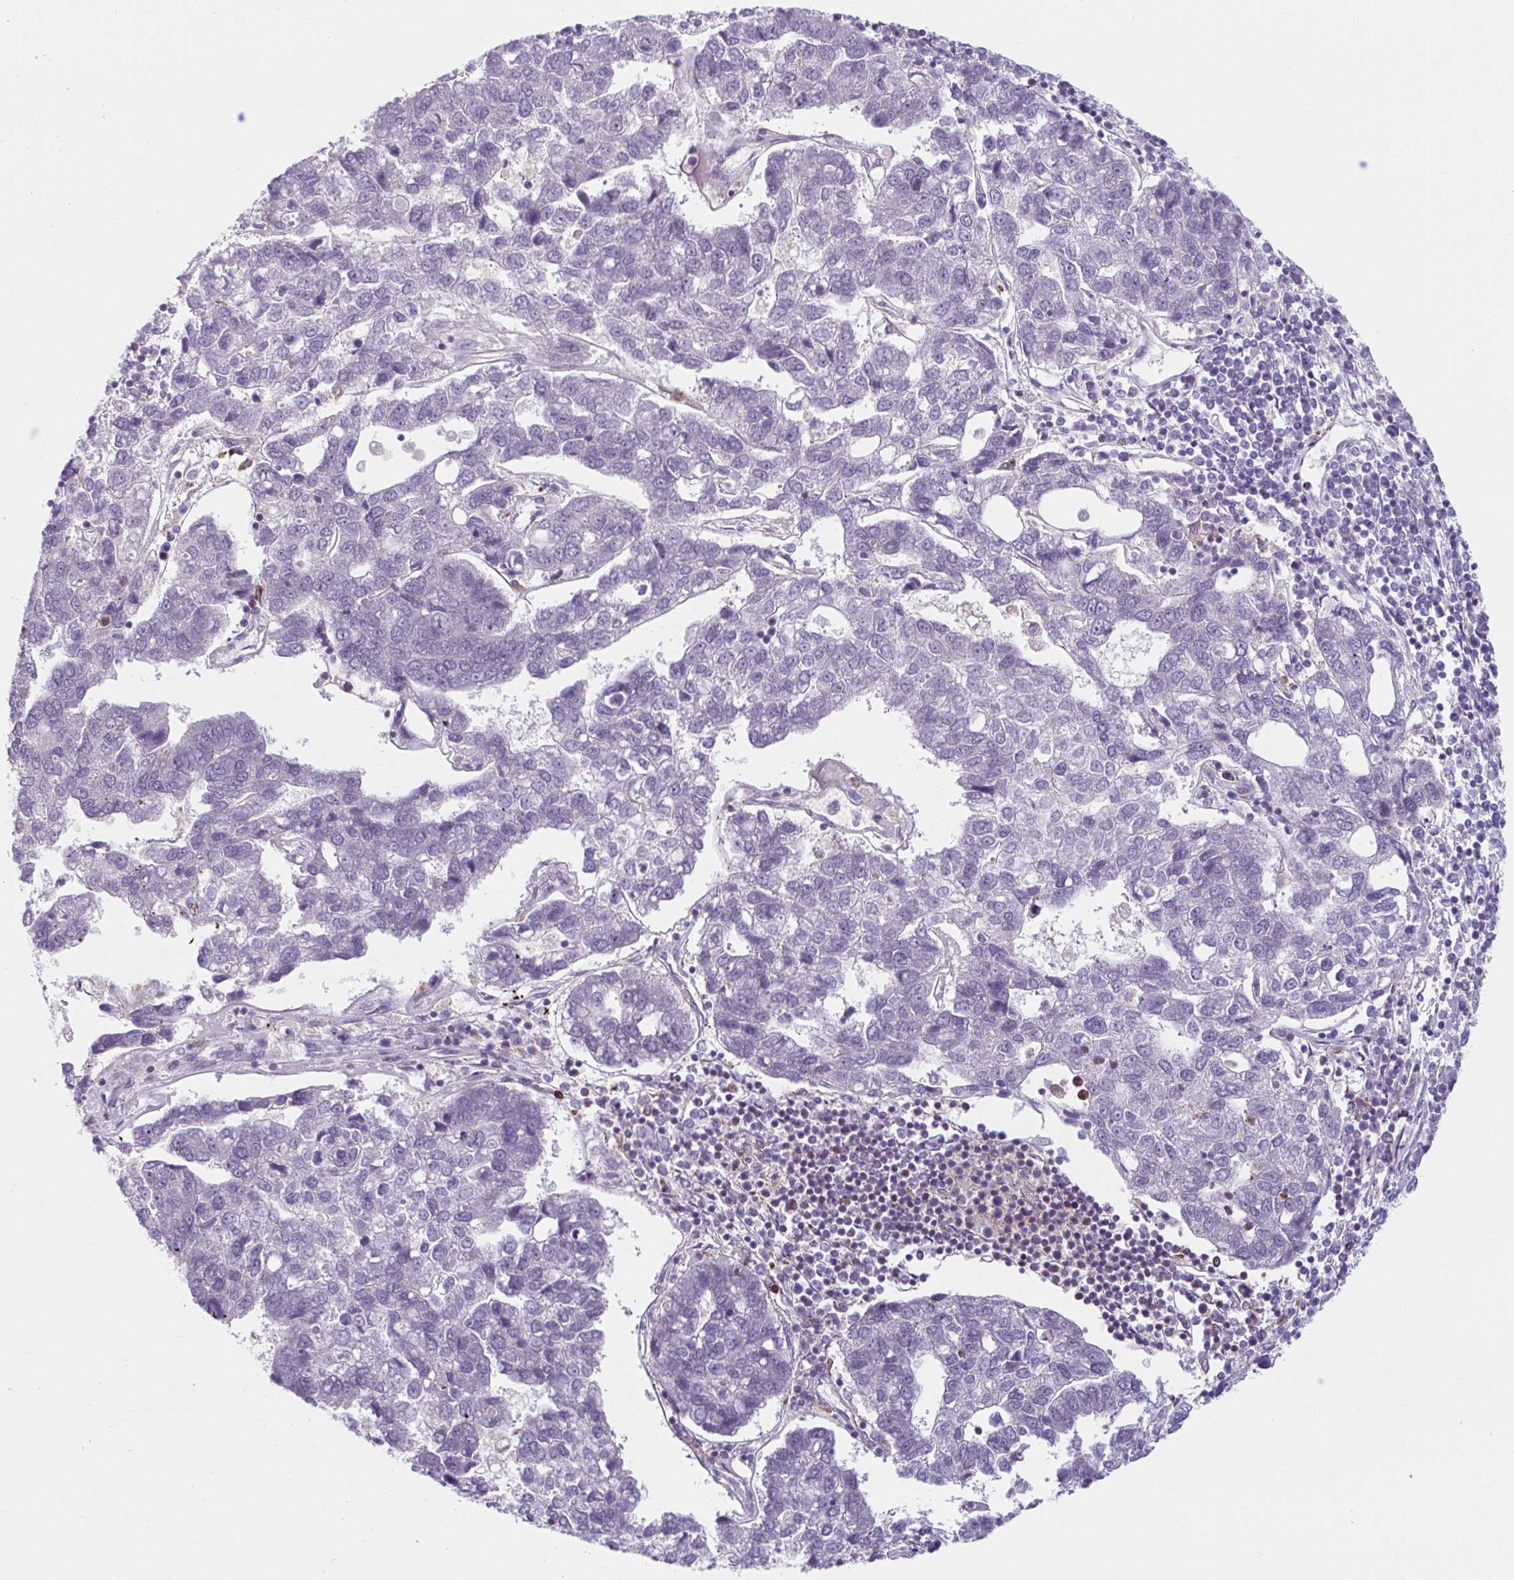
{"staining": {"intensity": "negative", "quantity": "none", "location": "none"}, "tissue": "pancreatic cancer", "cell_type": "Tumor cells", "image_type": "cancer", "snomed": [{"axis": "morphology", "description": "Adenocarcinoma, NOS"}, {"axis": "topography", "description": "Pancreas"}], "caption": "The IHC image has no significant staining in tumor cells of pancreatic cancer (adenocarcinoma) tissue.", "gene": "ADAT3", "patient": {"sex": "female", "age": 61}}